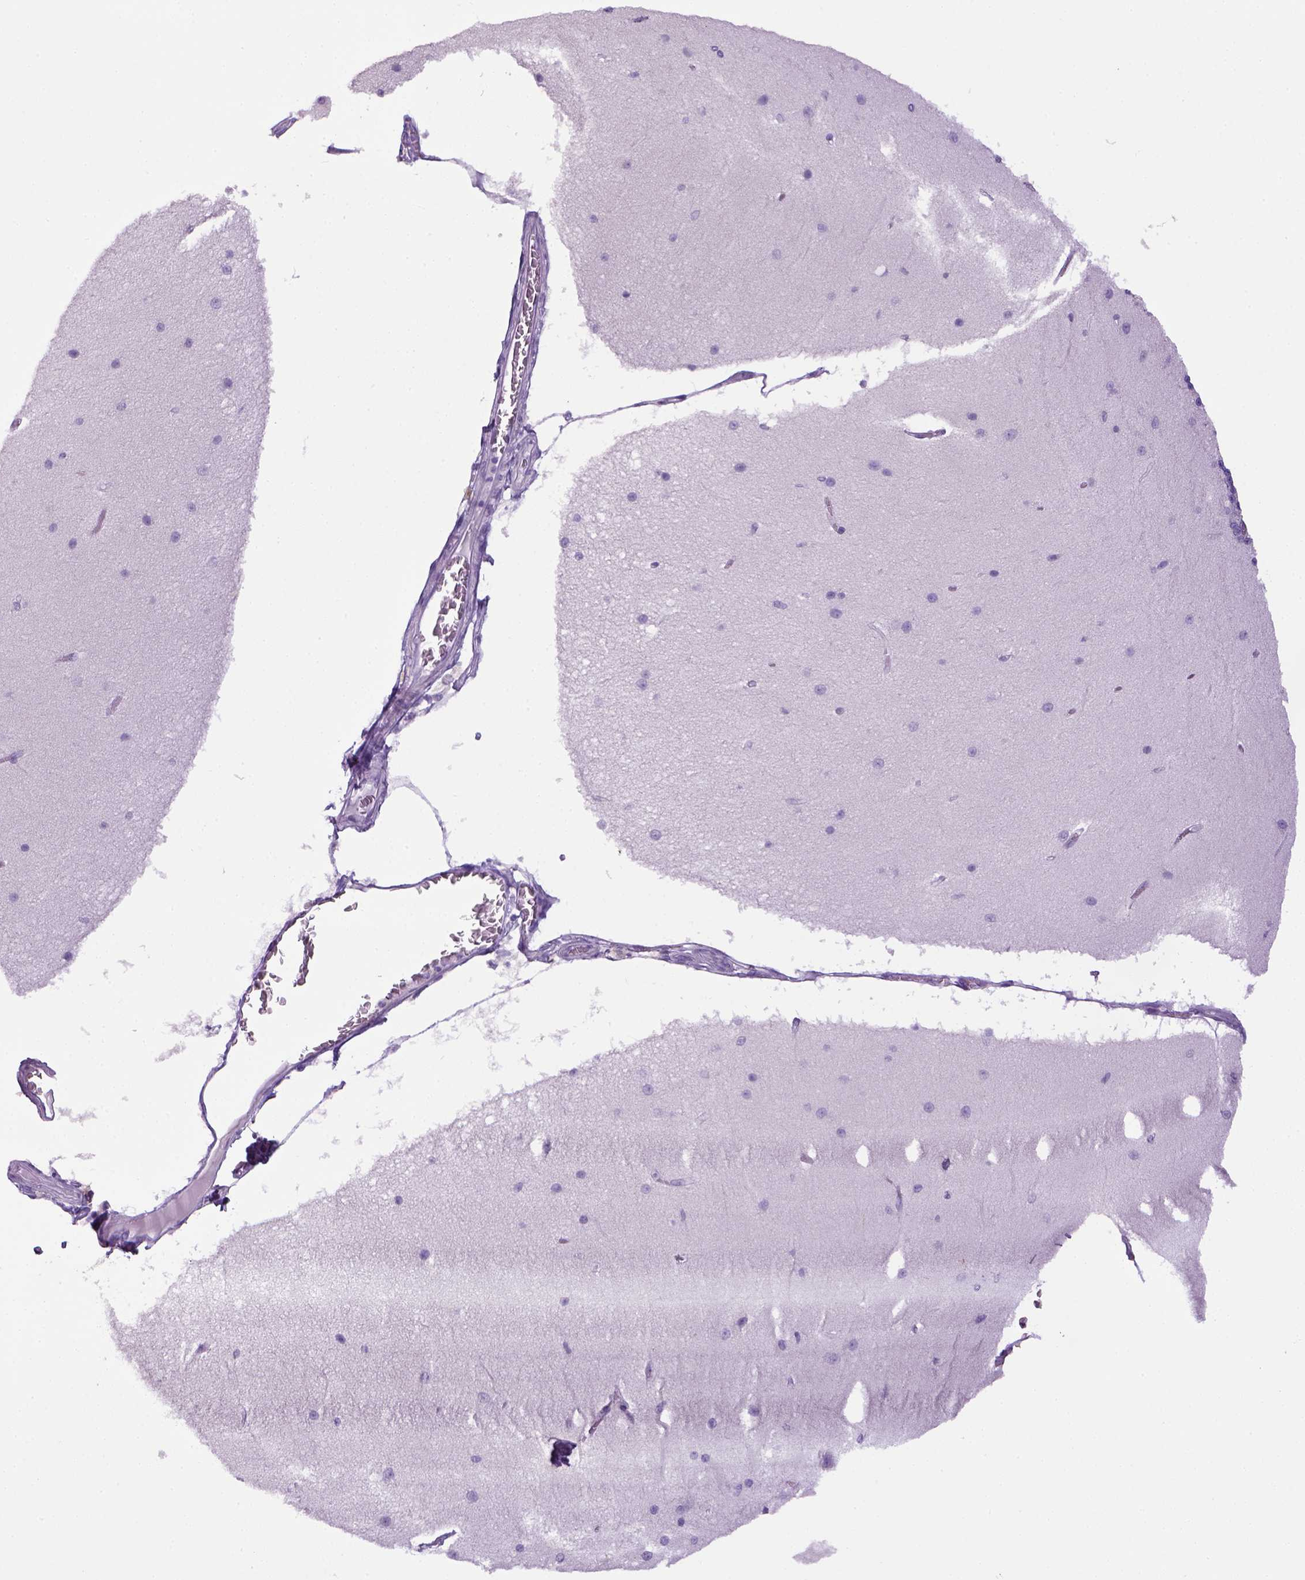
{"staining": {"intensity": "negative", "quantity": "none", "location": "none"}, "tissue": "cerebellum", "cell_type": "Cells in granular layer", "image_type": "normal", "snomed": [{"axis": "morphology", "description": "Normal tissue, NOS"}, {"axis": "topography", "description": "Cerebellum"}], "caption": "This is a micrograph of immunohistochemistry (IHC) staining of benign cerebellum, which shows no expression in cells in granular layer.", "gene": "SGCG", "patient": {"sex": "female", "age": 54}}